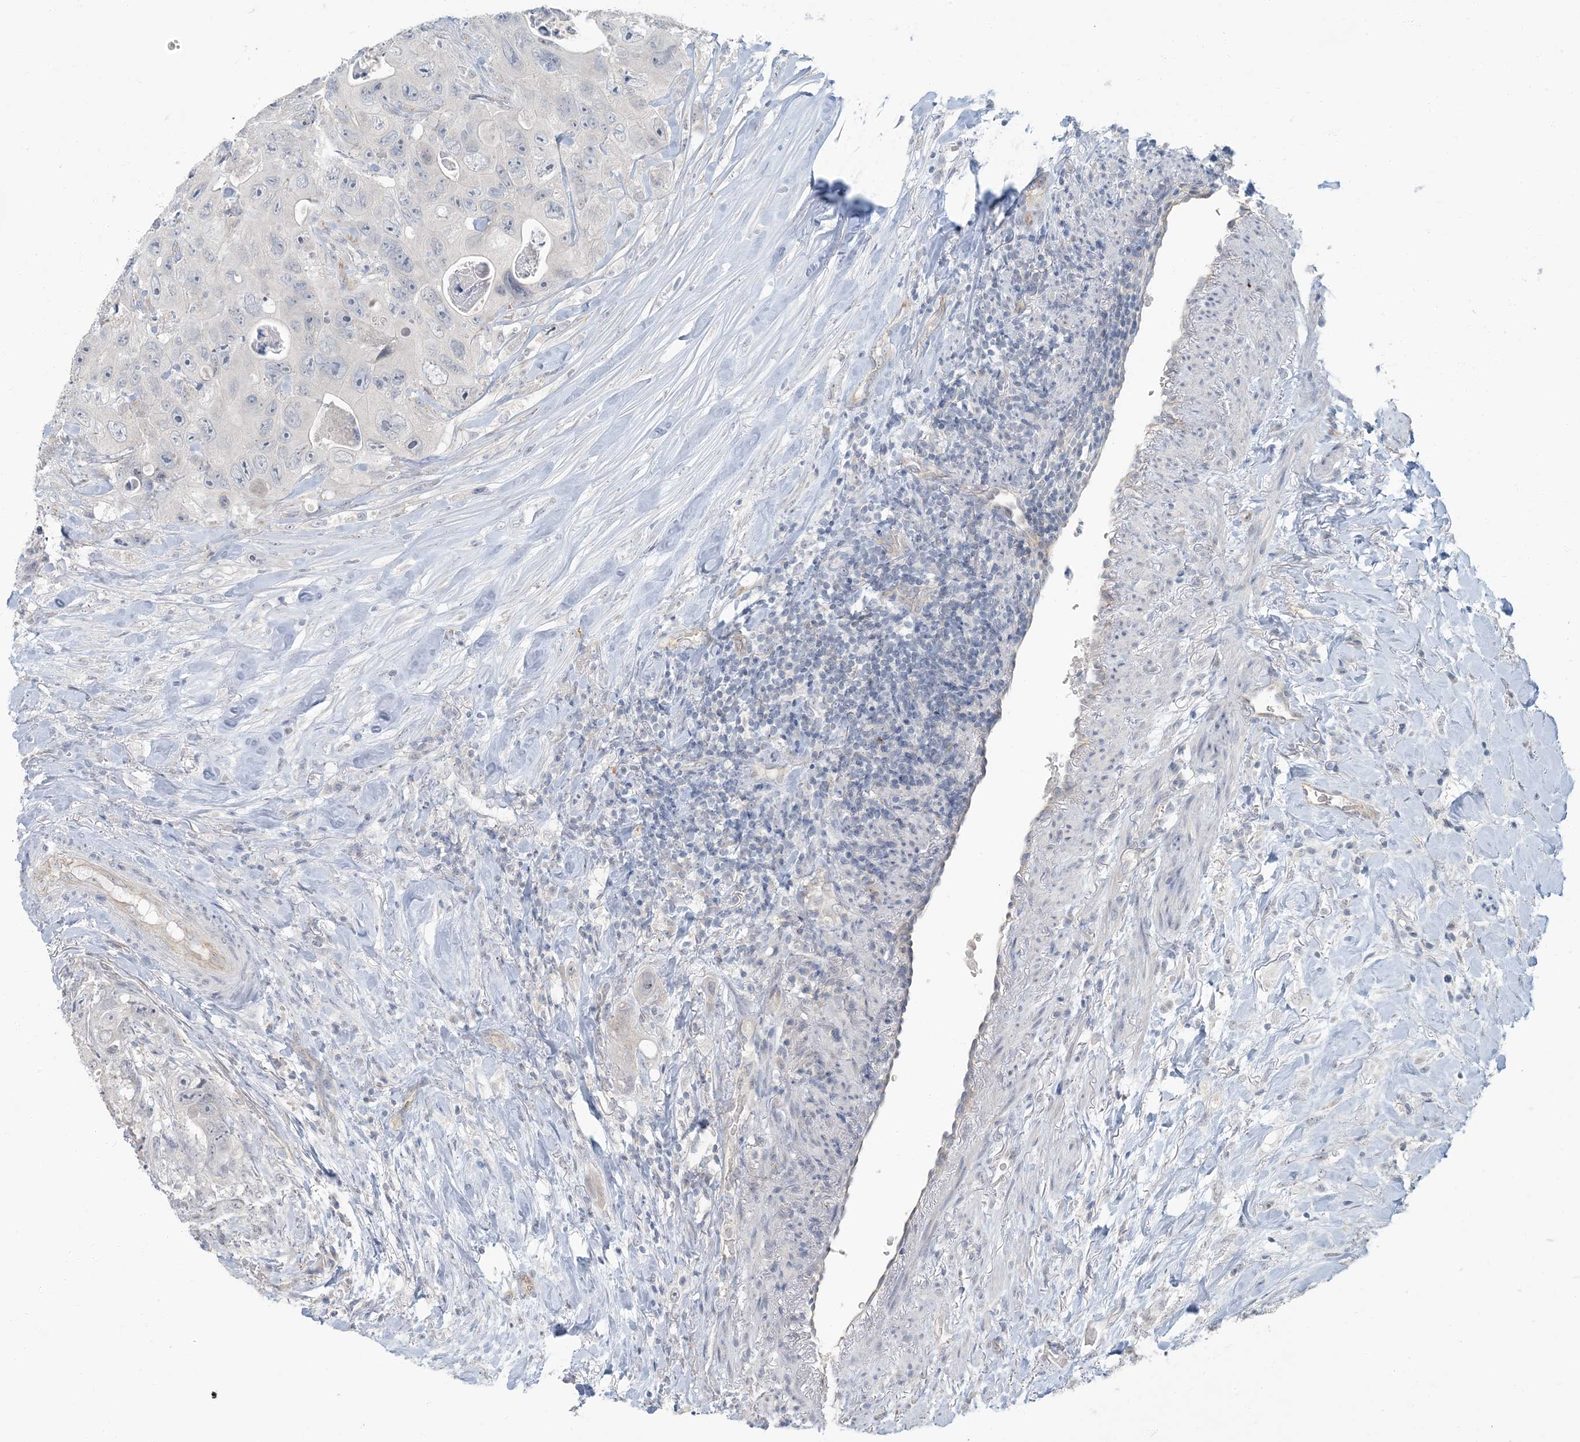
{"staining": {"intensity": "negative", "quantity": "none", "location": "none"}, "tissue": "colorectal cancer", "cell_type": "Tumor cells", "image_type": "cancer", "snomed": [{"axis": "morphology", "description": "Adenocarcinoma, NOS"}, {"axis": "topography", "description": "Colon"}], "caption": "High magnification brightfield microscopy of colorectal adenocarcinoma stained with DAB (3,3'-diaminobenzidine) (brown) and counterstained with hematoxylin (blue): tumor cells show no significant expression.", "gene": "EPHA4", "patient": {"sex": "female", "age": 46}}